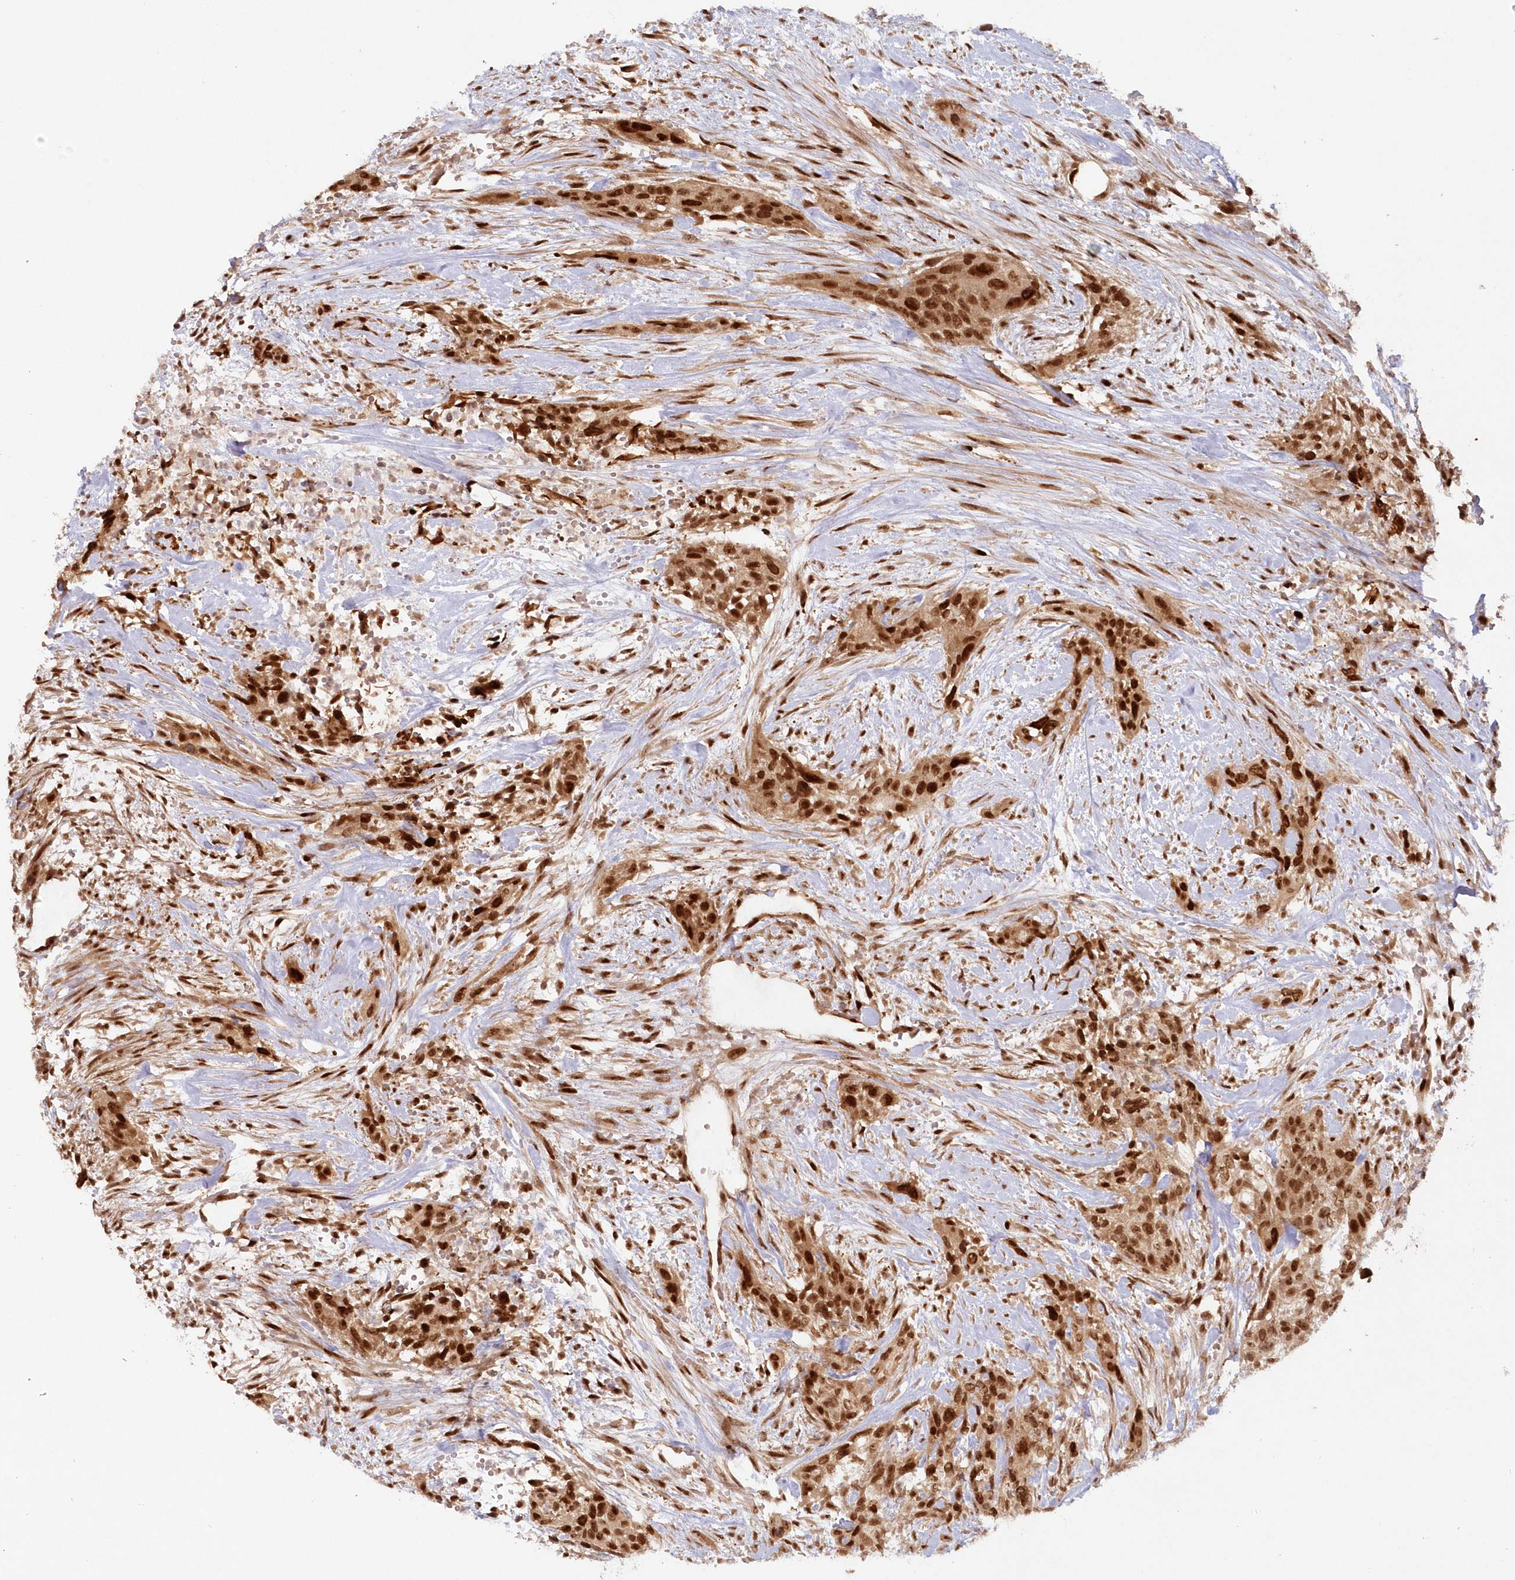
{"staining": {"intensity": "strong", "quantity": ">75%", "location": "cytoplasmic/membranous,nuclear"}, "tissue": "urothelial cancer", "cell_type": "Tumor cells", "image_type": "cancer", "snomed": [{"axis": "morphology", "description": "Urothelial carcinoma, High grade"}, {"axis": "topography", "description": "Urinary bladder"}], "caption": "High-magnification brightfield microscopy of urothelial cancer stained with DAB (3,3'-diaminobenzidine) (brown) and counterstained with hematoxylin (blue). tumor cells exhibit strong cytoplasmic/membranous and nuclear positivity is present in approximately>75% of cells.", "gene": "TOGARAM2", "patient": {"sex": "male", "age": 35}}